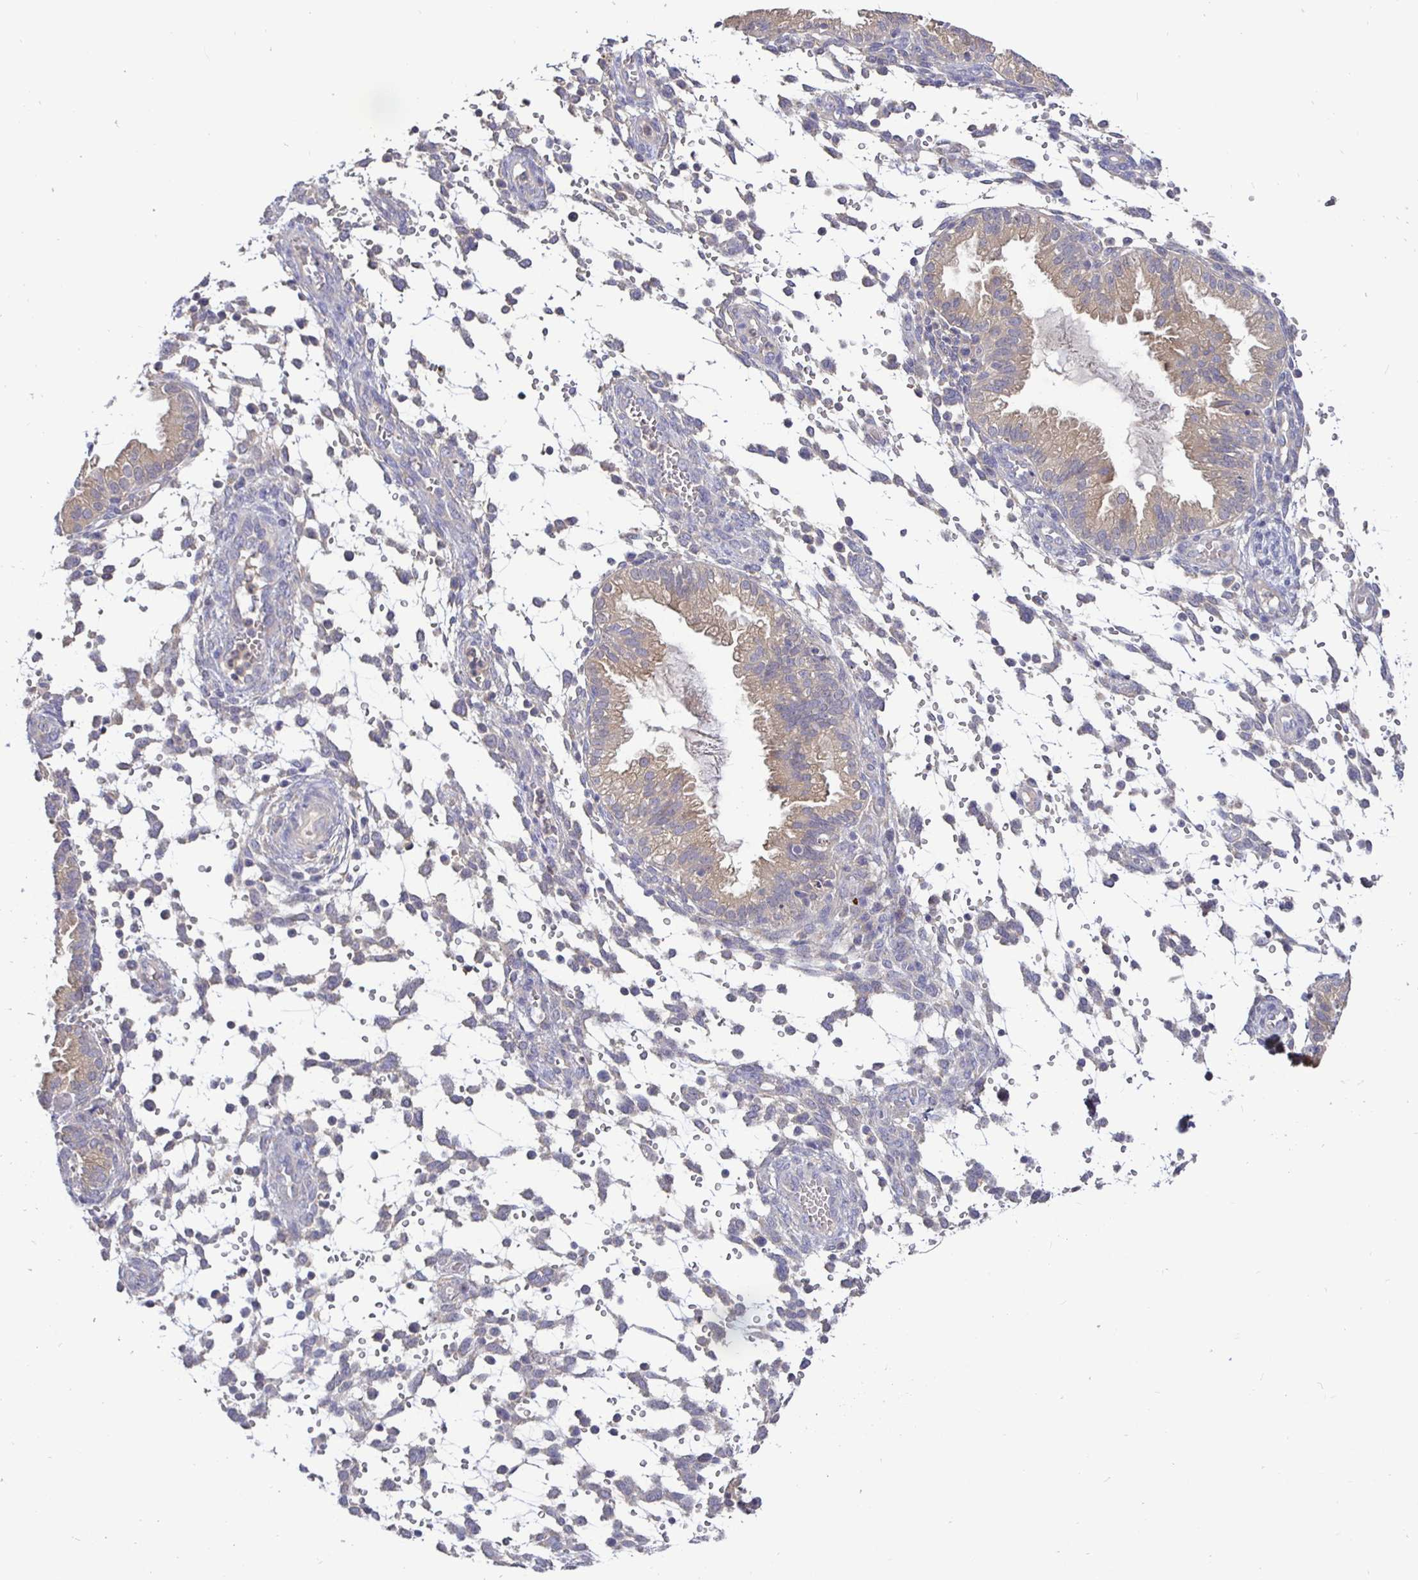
{"staining": {"intensity": "weak", "quantity": "25%-75%", "location": "cytoplasmic/membranous"}, "tissue": "endometrium", "cell_type": "Glandular cells", "image_type": "normal", "snomed": [{"axis": "morphology", "description": "Normal tissue, NOS"}, {"axis": "topography", "description": "Endometrium"}], "caption": "Human endometrium stained for a protein (brown) reveals weak cytoplasmic/membranous positive staining in about 25%-75% of glandular cells.", "gene": "KIF21A", "patient": {"sex": "female", "age": 33}}